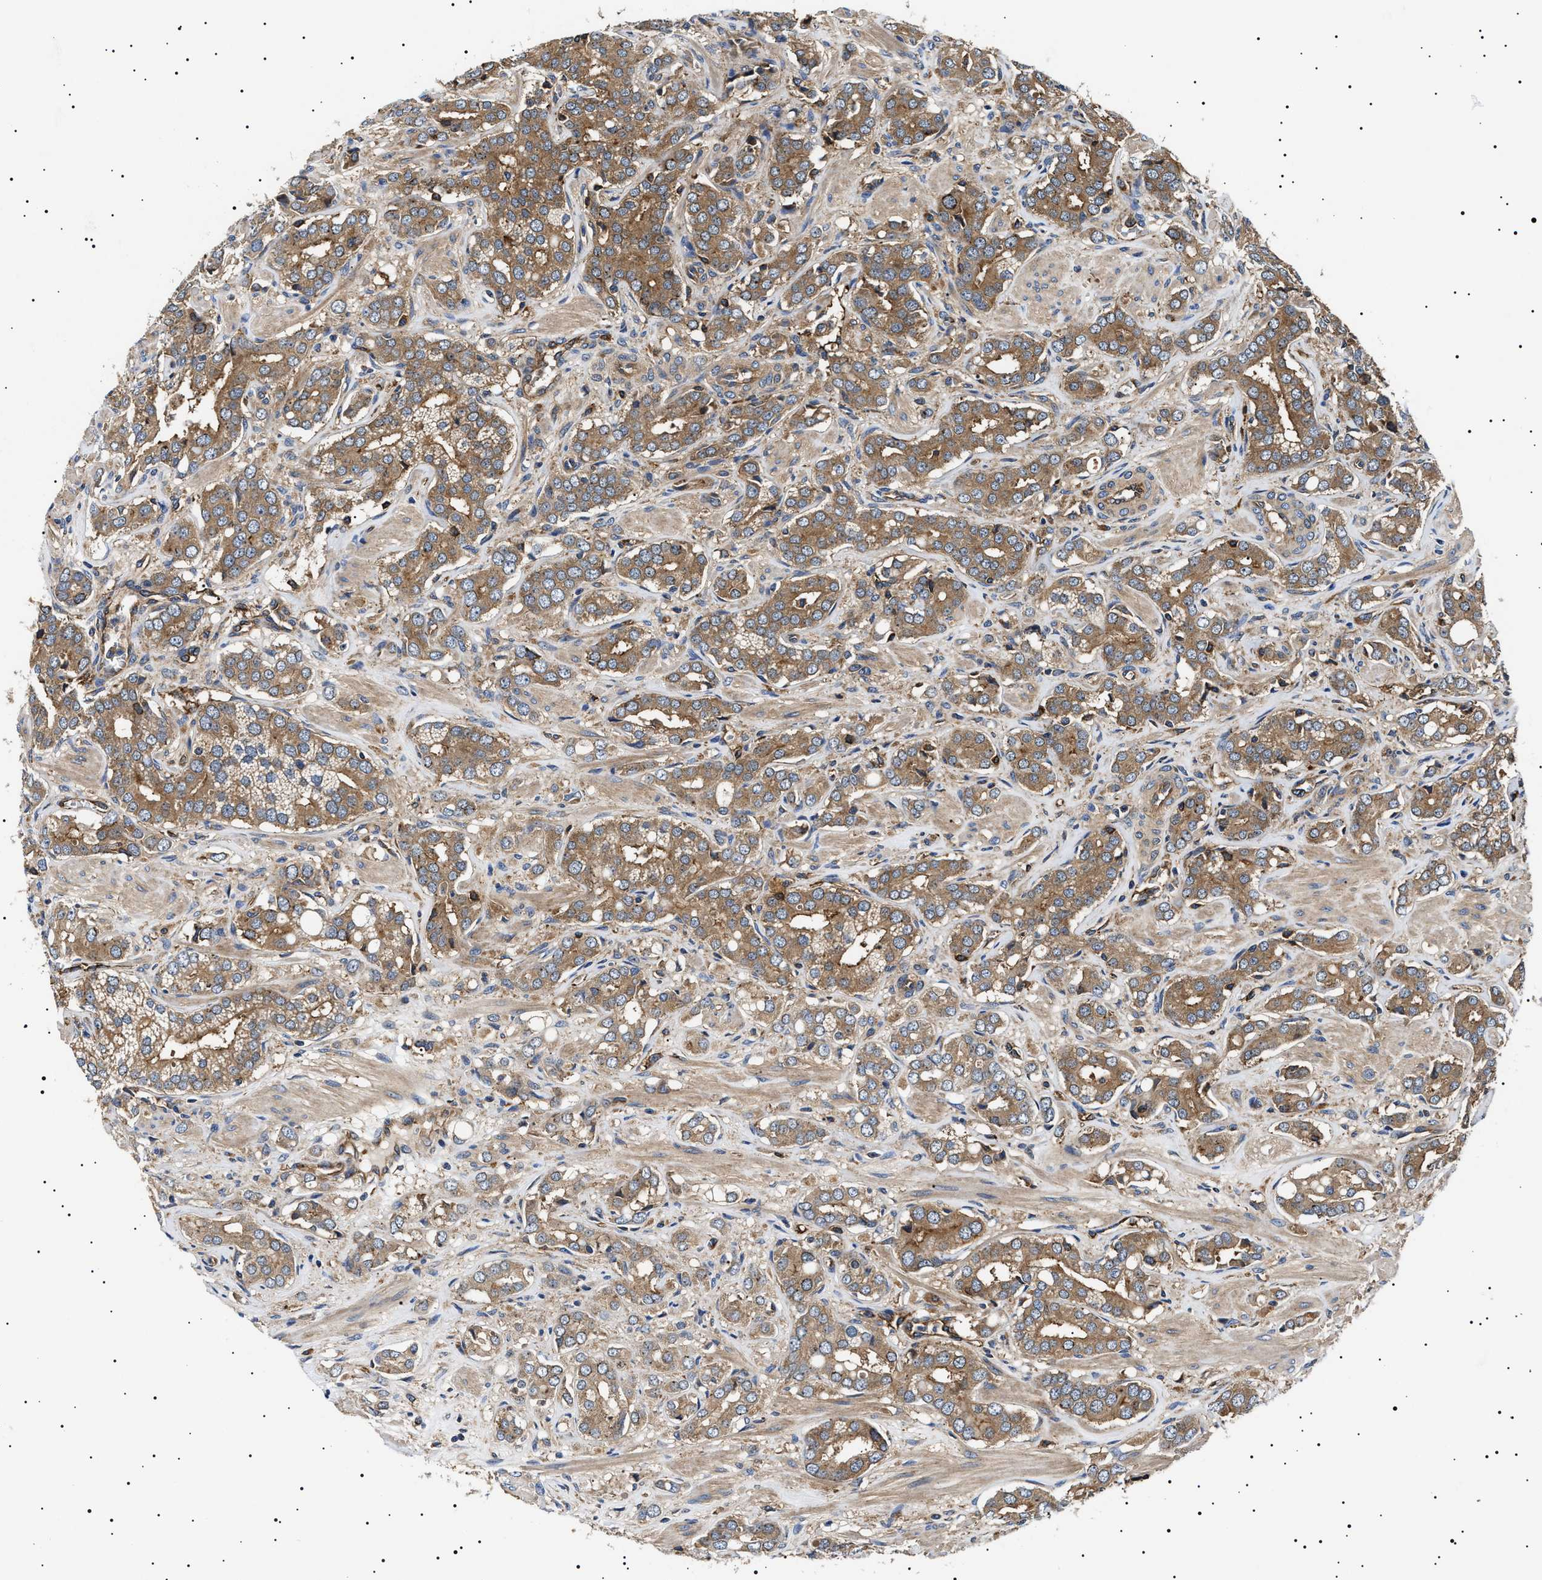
{"staining": {"intensity": "moderate", "quantity": ">75%", "location": "cytoplasmic/membranous"}, "tissue": "prostate cancer", "cell_type": "Tumor cells", "image_type": "cancer", "snomed": [{"axis": "morphology", "description": "Adenocarcinoma, High grade"}, {"axis": "topography", "description": "Prostate"}], "caption": "A micrograph showing moderate cytoplasmic/membranous expression in about >75% of tumor cells in high-grade adenocarcinoma (prostate), as visualized by brown immunohistochemical staining.", "gene": "TPP2", "patient": {"sex": "male", "age": 52}}